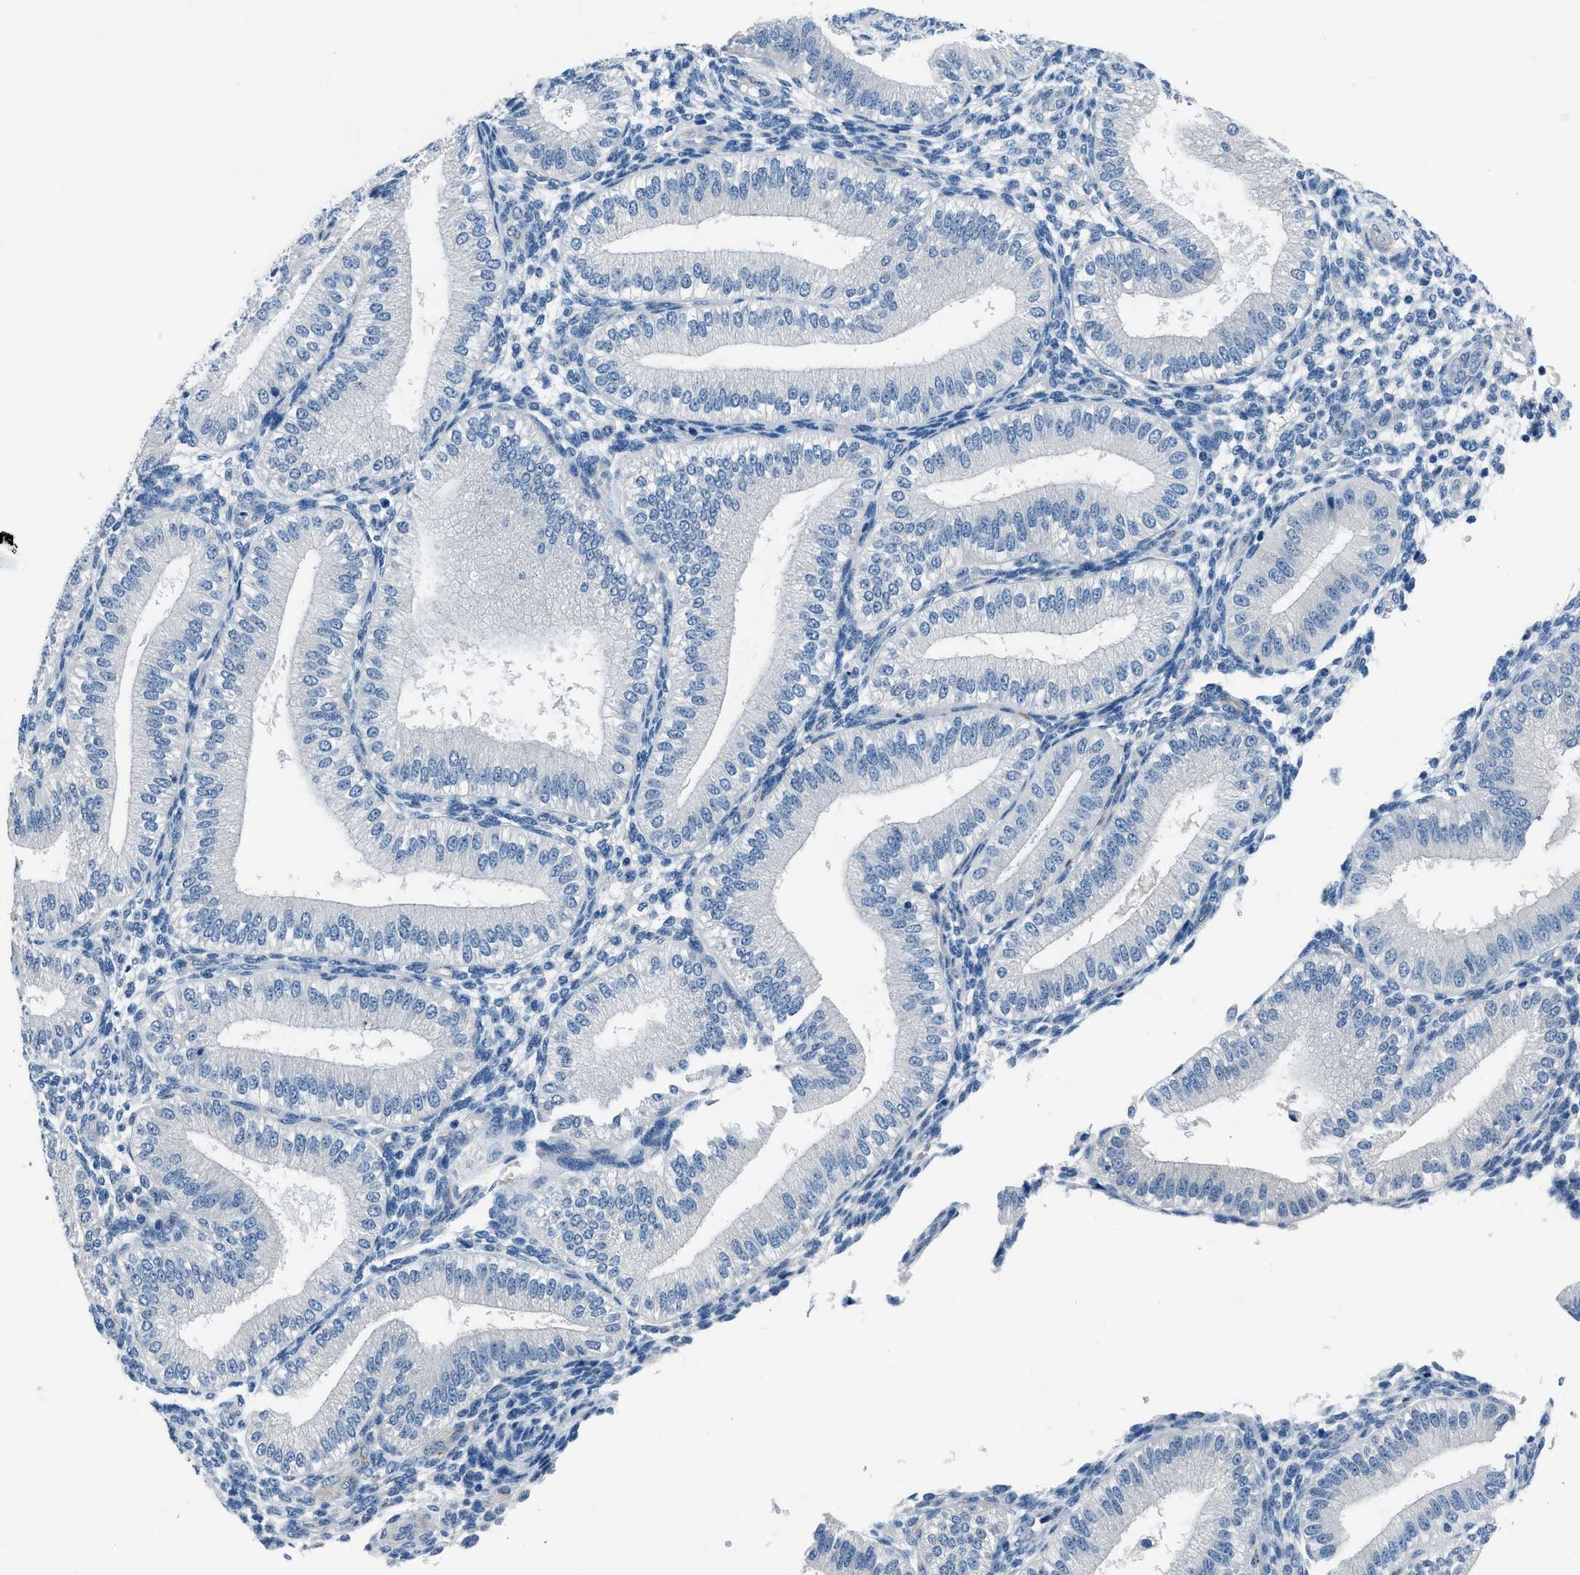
{"staining": {"intensity": "negative", "quantity": "none", "location": "none"}, "tissue": "endometrium", "cell_type": "Cells in endometrial stroma", "image_type": "normal", "snomed": [{"axis": "morphology", "description": "Normal tissue, NOS"}, {"axis": "topography", "description": "Endometrium"}], "caption": "Immunohistochemistry (IHC) micrograph of normal endometrium: human endometrium stained with DAB shows no significant protein positivity in cells in endometrial stroma.", "gene": "GJA3", "patient": {"sex": "female", "age": 39}}